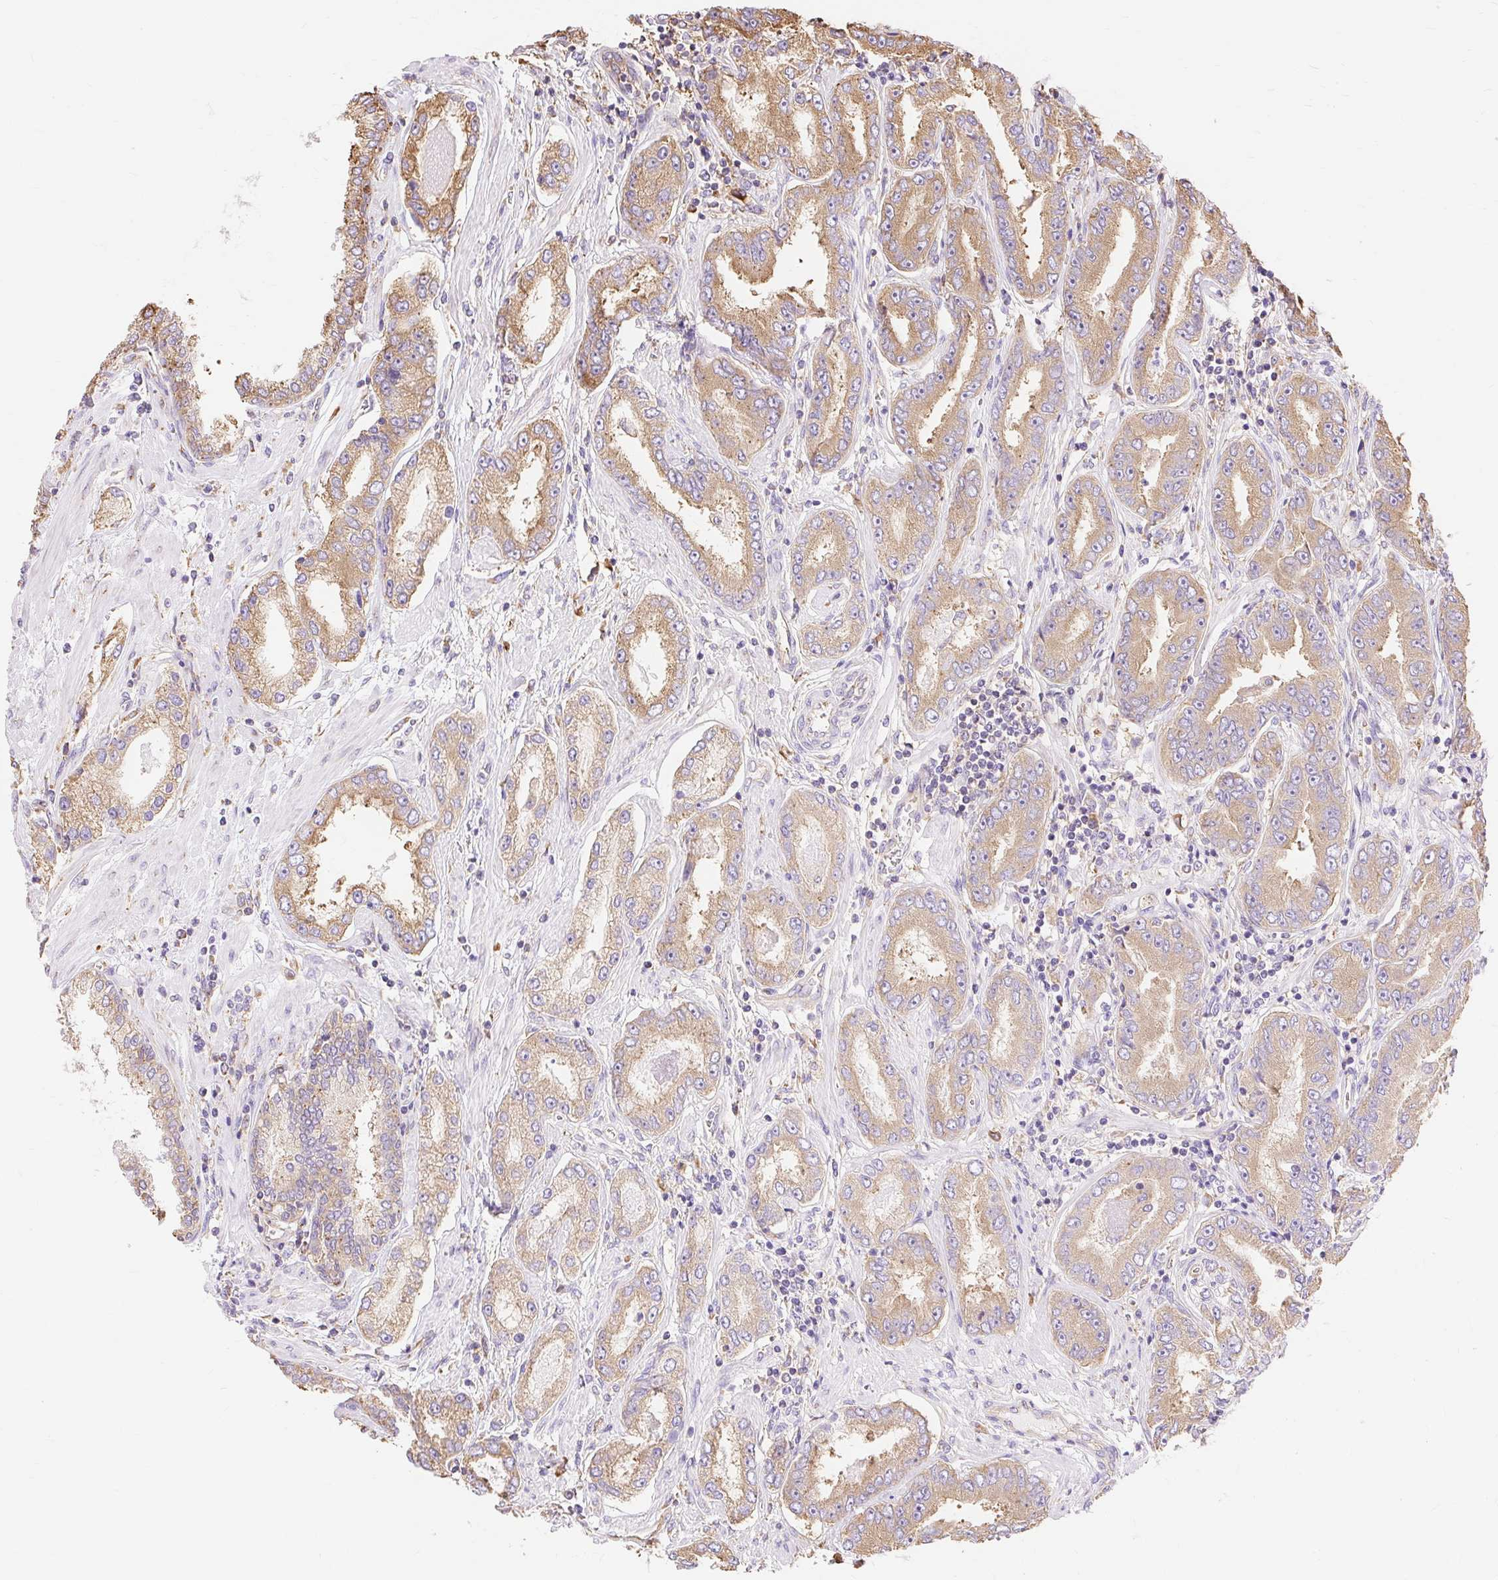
{"staining": {"intensity": "moderate", "quantity": ">75%", "location": "cytoplasmic/membranous"}, "tissue": "prostate cancer", "cell_type": "Tumor cells", "image_type": "cancer", "snomed": [{"axis": "morphology", "description": "Adenocarcinoma, High grade"}, {"axis": "topography", "description": "Prostate"}], "caption": "Prostate adenocarcinoma (high-grade) was stained to show a protein in brown. There is medium levels of moderate cytoplasmic/membranous positivity in approximately >75% of tumor cells.", "gene": "RPS17", "patient": {"sex": "male", "age": 72}}